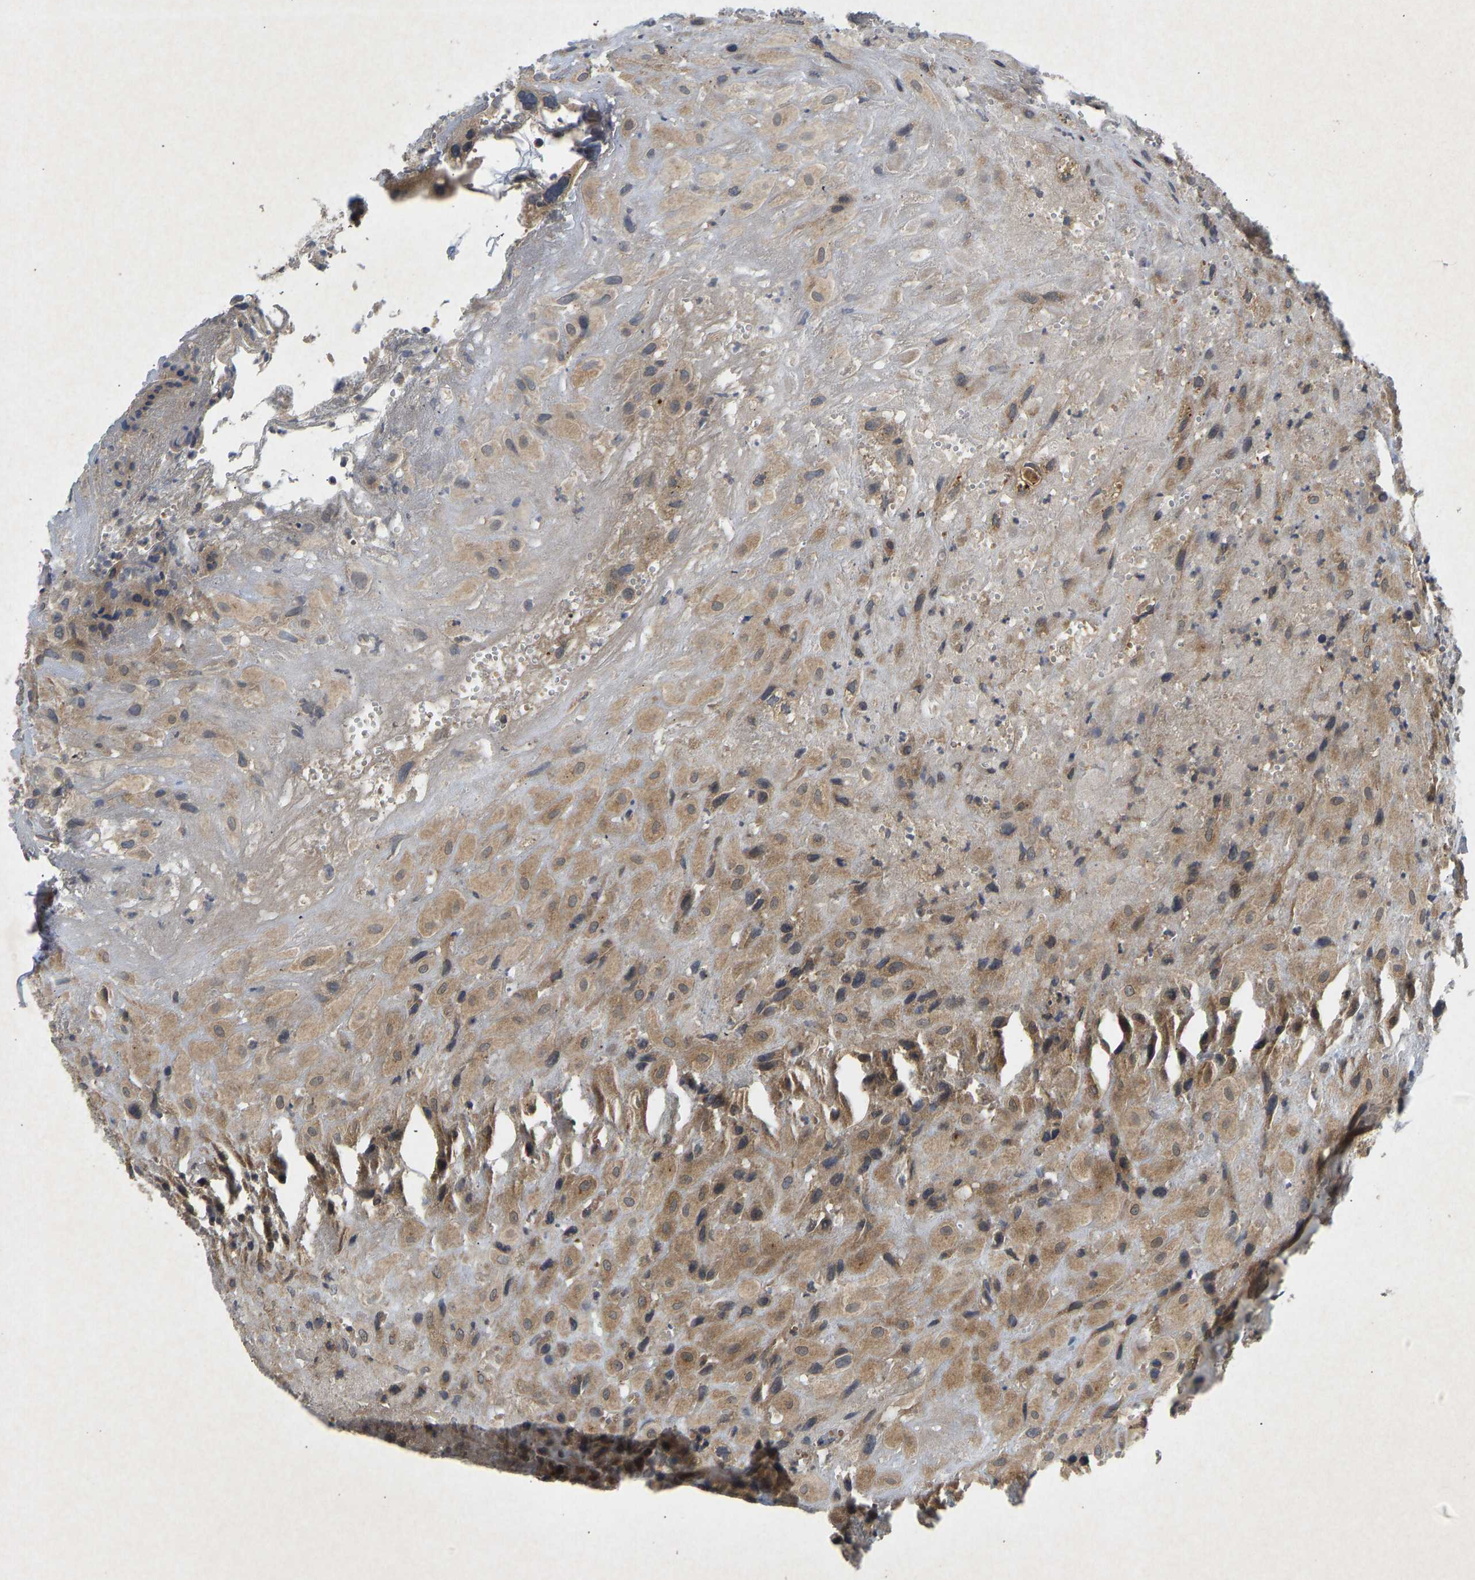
{"staining": {"intensity": "moderate", "quantity": ">75%", "location": "cytoplasmic/membranous"}, "tissue": "placenta", "cell_type": "Decidual cells", "image_type": "normal", "snomed": [{"axis": "morphology", "description": "Normal tissue, NOS"}, {"axis": "topography", "description": "Placenta"}], "caption": "Unremarkable placenta exhibits moderate cytoplasmic/membranous positivity in about >75% of decidual cells, visualized by immunohistochemistry. The staining was performed using DAB (3,3'-diaminobenzidine), with brown indicating positive protein expression. Nuclei are stained blue with hematoxylin.", "gene": "PDE7A", "patient": {"sex": "female", "age": 18}}